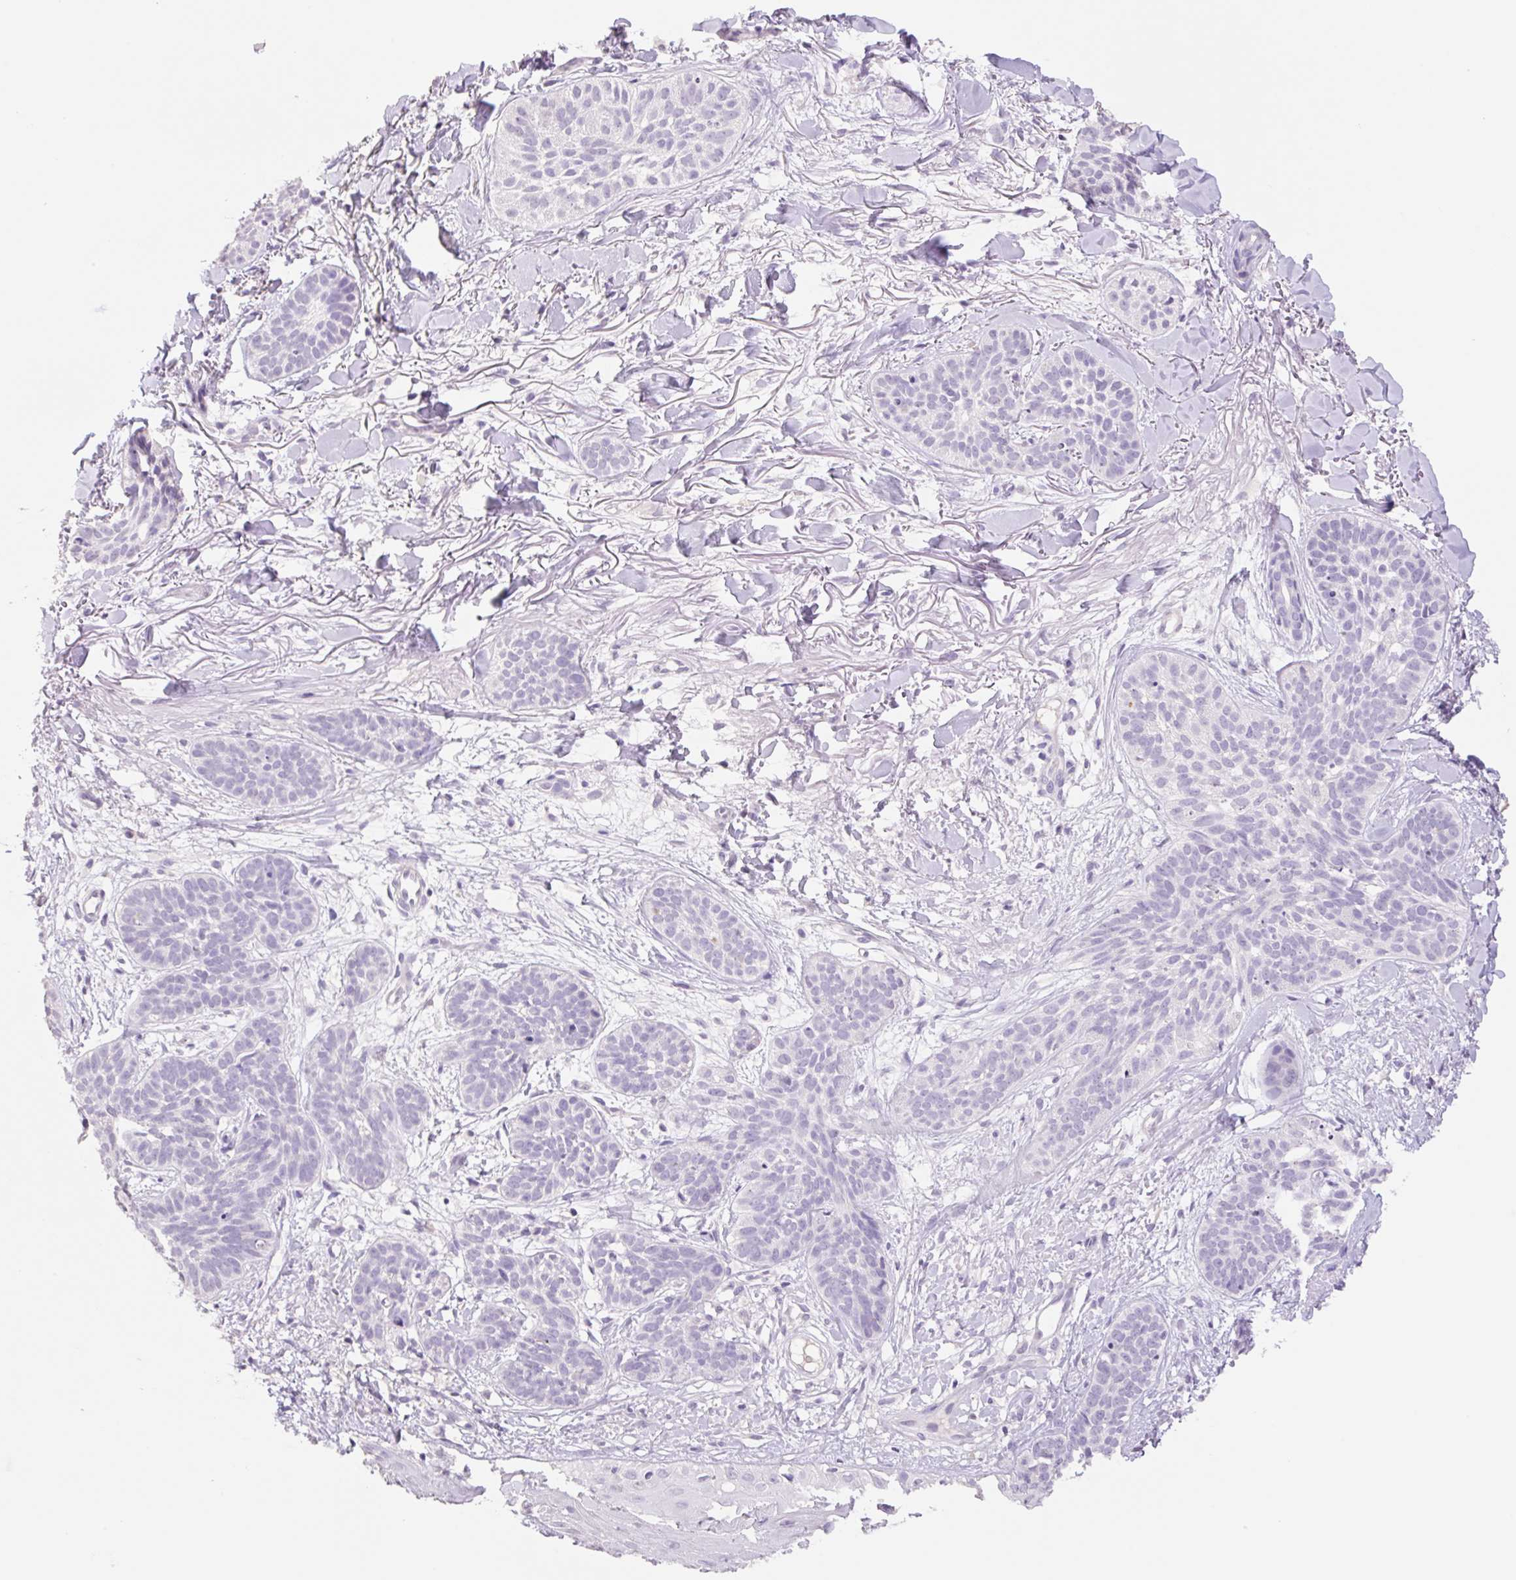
{"staining": {"intensity": "negative", "quantity": "none", "location": "none"}, "tissue": "skin cancer", "cell_type": "Tumor cells", "image_type": "cancer", "snomed": [{"axis": "morphology", "description": "Basal cell carcinoma"}, {"axis": "topography", "description": "Skin"}], "caption": "The image demonstrates no staining of tumor cells in skin basal cell carcinoma. The staining was performed using DAB (3,3'-diaminobenzidine) to visualize the protein expression in brown, while the nuclei were stained in blue with hematoxylin (Magnification: 20x).", "gene": "HCRTR2", "patient": {"sex": "male", "age": 52}}